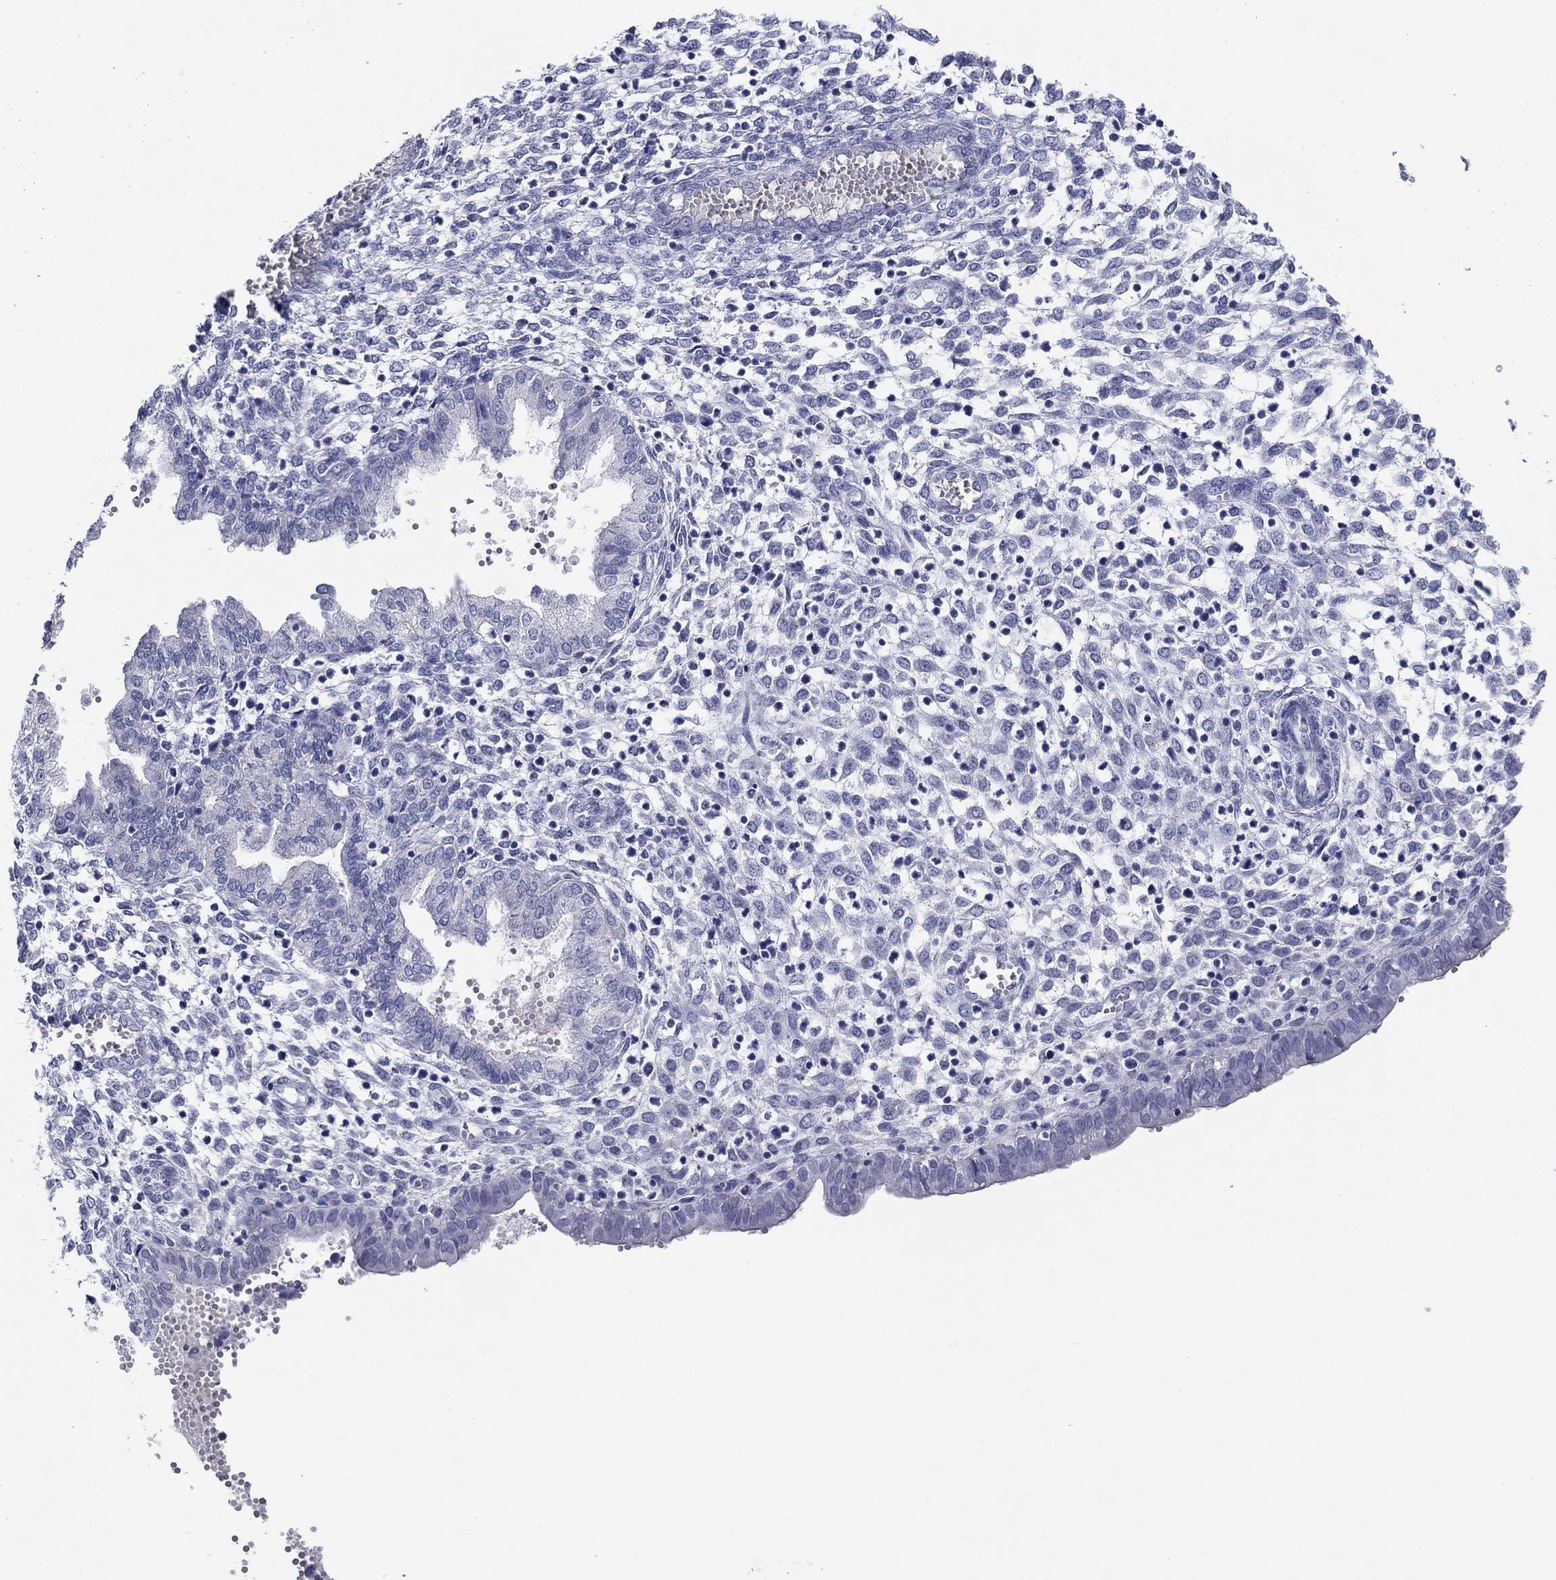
{"staining": {"intensity": "negative", "quantity": "none", "location": "none"}, "tissue": "endometrium", "cell_type": "Cells in endometrial stroma", "image_type": "normal", "snomed": [{"axis": "morphology", "description": "Normal tissue, NOS"}, {"axis": "topography", "description": "Endometrium"}], "caption": "Immunohistochemical staining of unremarkable human endometrium exhibits no significant staining in cells in endometrial stroma. (DAB (3,3'-diaminobenzidine) IHC visualized using brightfield microscopy, high magnification).", "gene": "KCNH1", "patient": {"sex": "female", "age": 43}}